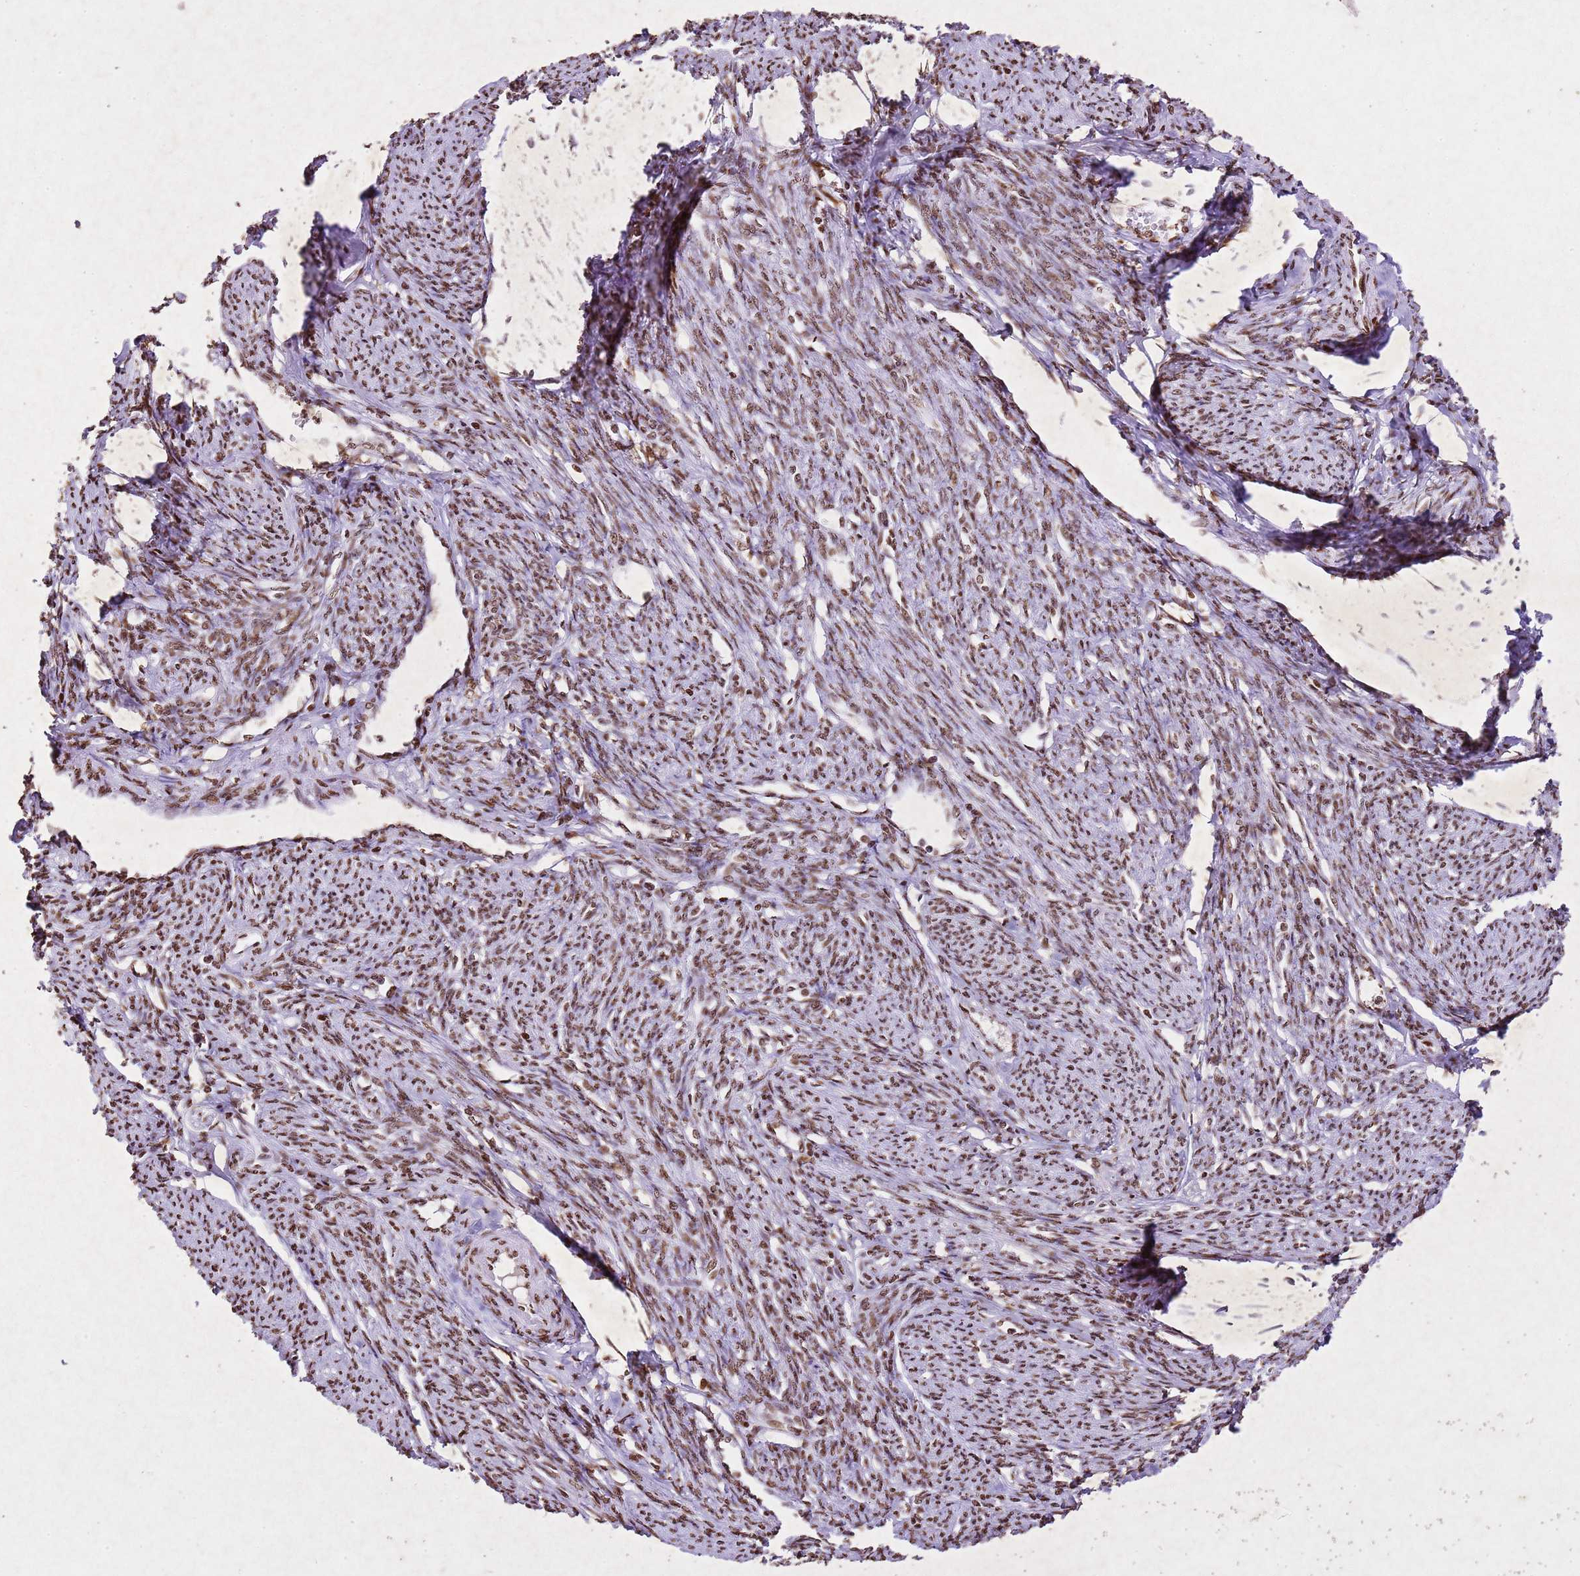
{"staining": {"intensity": "moderate", "quantity": ">75%", "location": "nuclear"}, "tissue": "smooth muscle", "cell_type": "Smooth muscle cells", "image_type": "normal", "snomed": [{"axis": "morphology", "description": "Normal tissue, NOS"}, {"axis": "topography", "description": "Smooth muscle"}, {"axis": "topography", "description": "Uterus"}], "caption": "Brown immunohistochemical staining in benign smooth muscle shows moderate nuclear expression in about >75% of smooth muscle cells.", "gene": "BMAL1", "patient": {"sex": "female", "age": 59}}